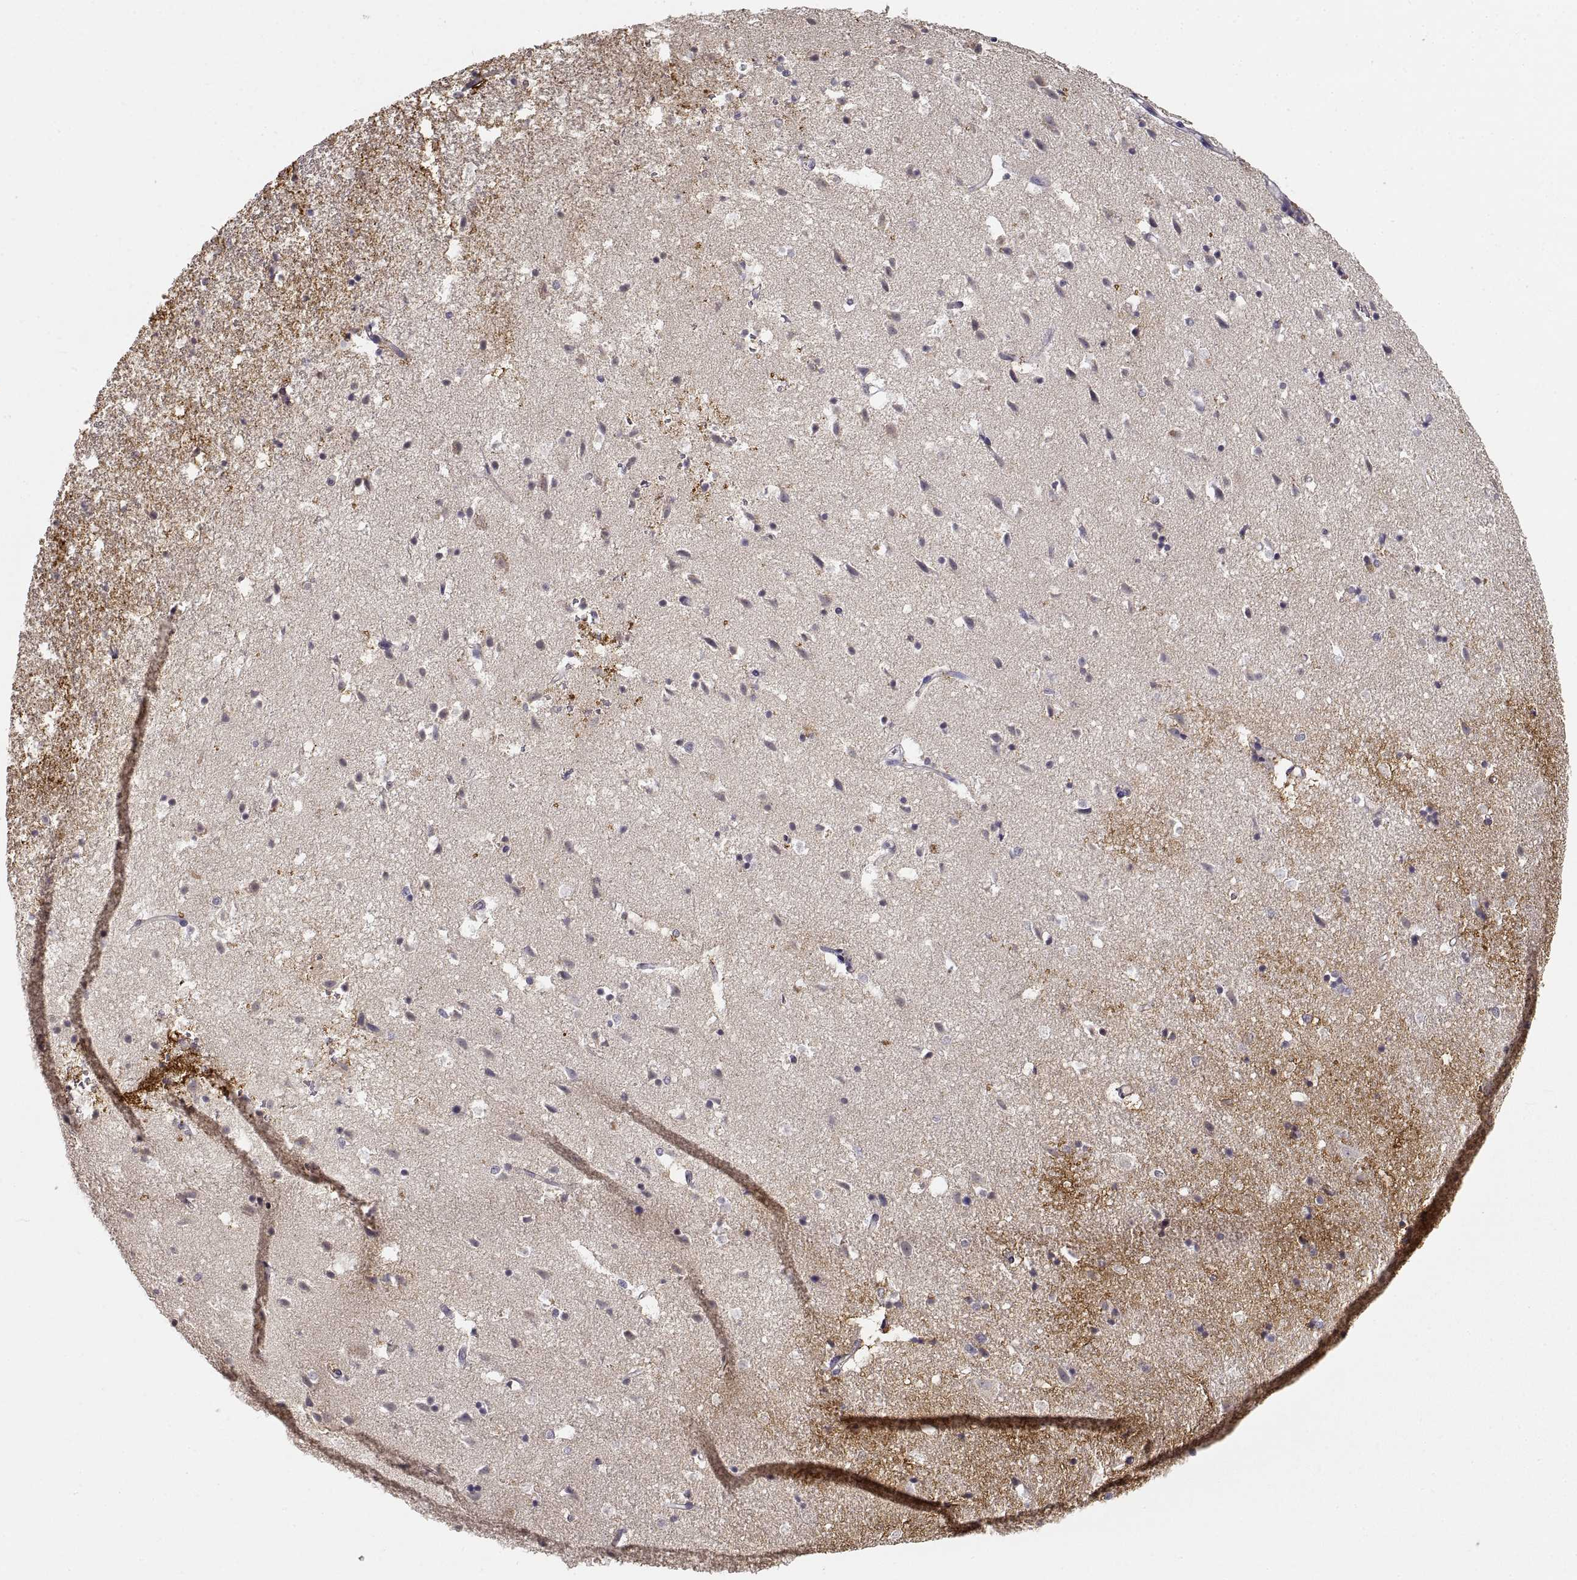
{"staining": {"intensity": "strong", "quantity": "<25%", "location": "cytoplasmic/membranous"}, "tissue": "hippocampus", "cell_type": "Glial cells", "image_type": "normal", "snomed": [{"axis": "morphology", "description": "Normal tissue, NOS"}, {"axis": "topography", "description": "Hippocampus"}], "caption": "DAB (3,3'-diaminobenzidine) immunohistochemical staining of normal hippocampus exhibits strong cytoplasmic/membranous protein positivity in approximately <25% of glial cells. Using DAB (3,3'-diaminobenzidine) (brown) and hematoxylin (blue) stains, captured at high magnification using brightfield microscopy.", "gene": "NMNAT2", "patient": {"sex": "male", "age": 49}}